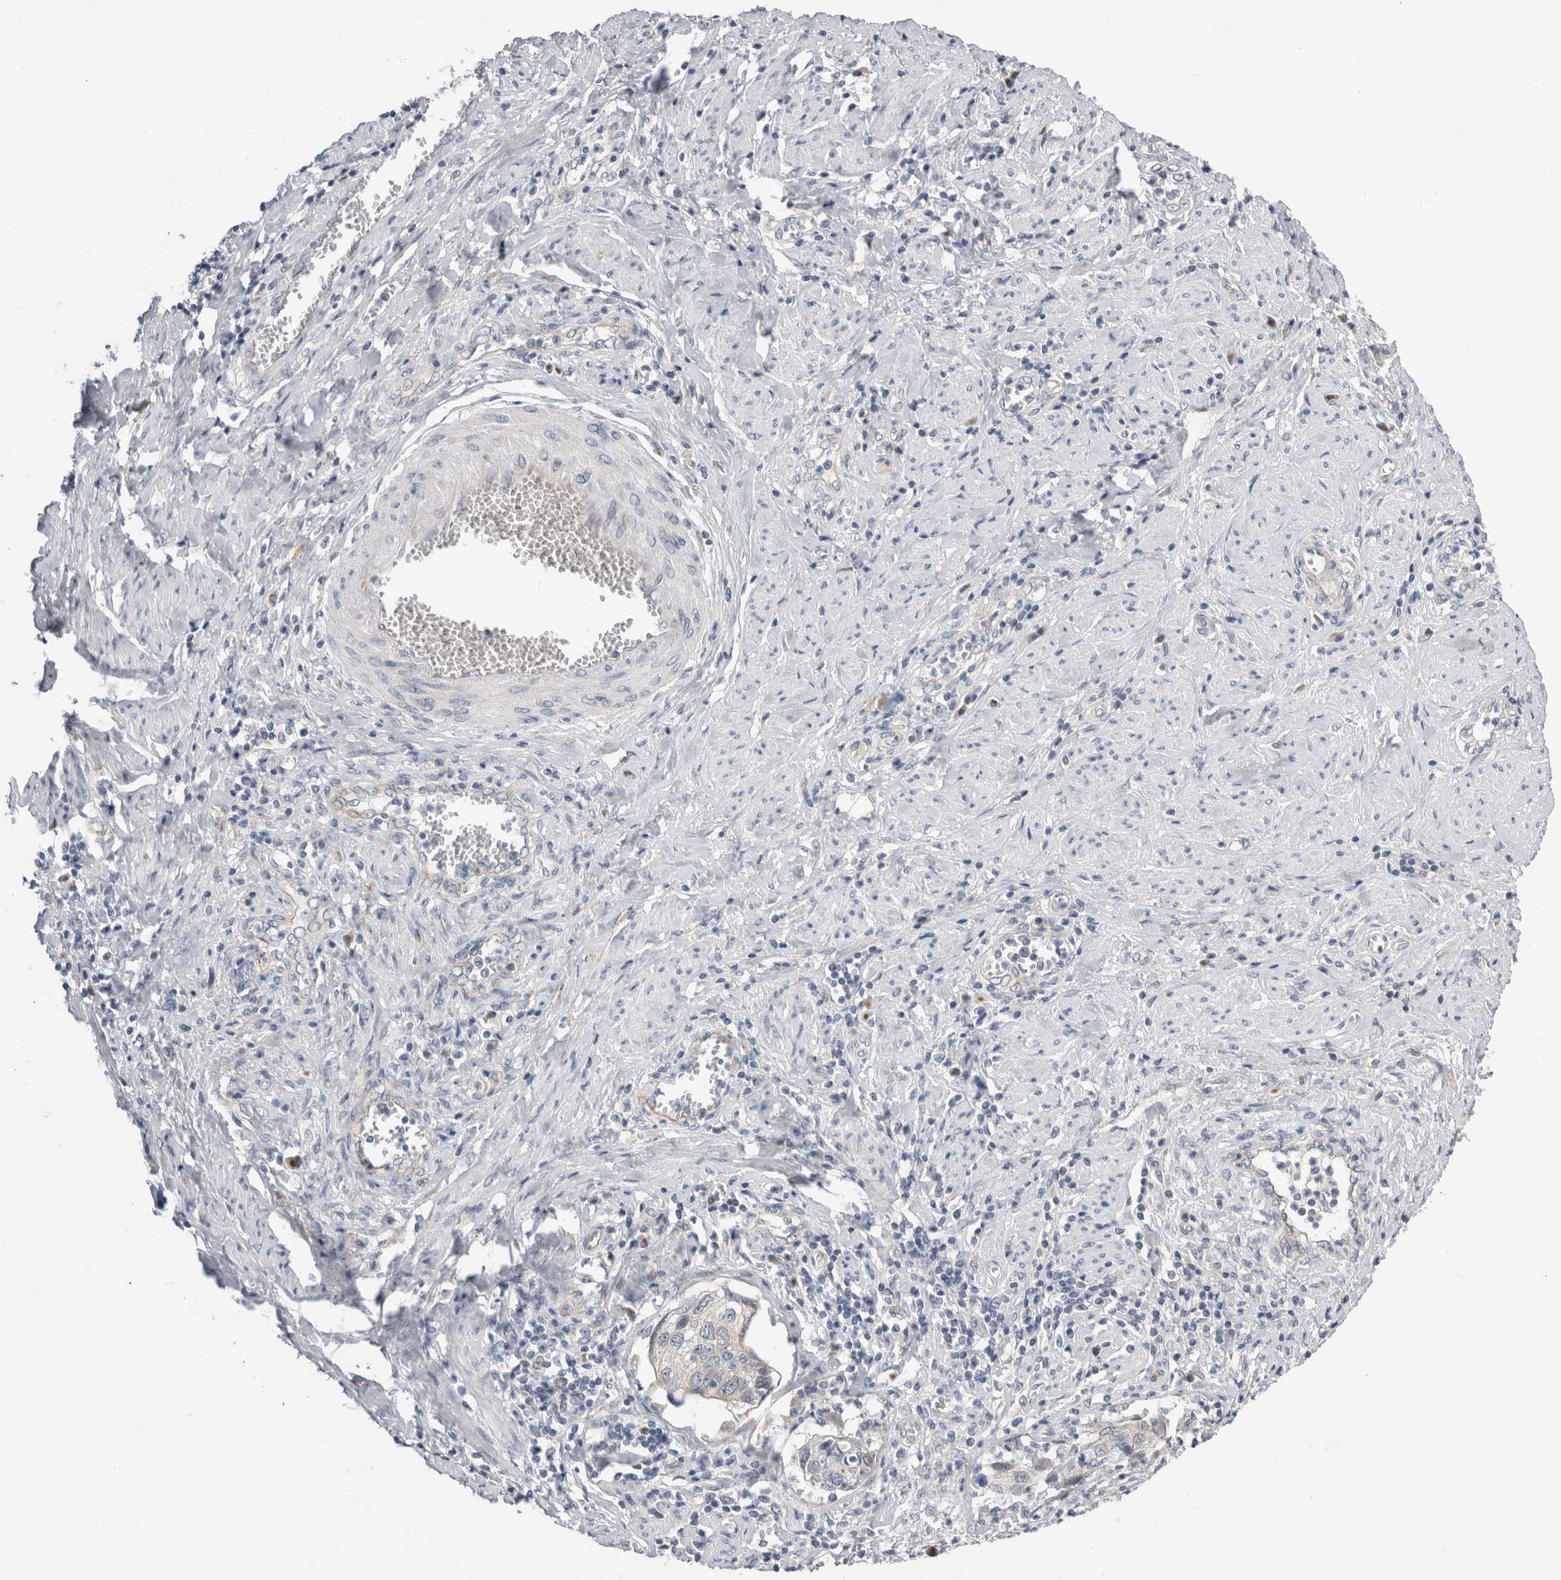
{"staining": {"intensity": "negative", "quantity": "none", "location": "none"}, "tissue": "cervical cancer", "cell_type": "Tumor cells", "image_type": "cancer", "snomed": [{"axis": "morphology", "description": "Squamous cell carcinoma, NOS"}, {"axis": "topography", "description": "Cervix"}], "caption": "High power microscopy photomicrograph of an IHC image of cervical squamous cell carcinoma, revealing no significant positivity in tumor cells. The staining is performed using DAB brown chromogen with nuclei counter-stained in using hematoxylin.", "gene": "TAFA5", "patient": {"sex": "female", "age": 53}}